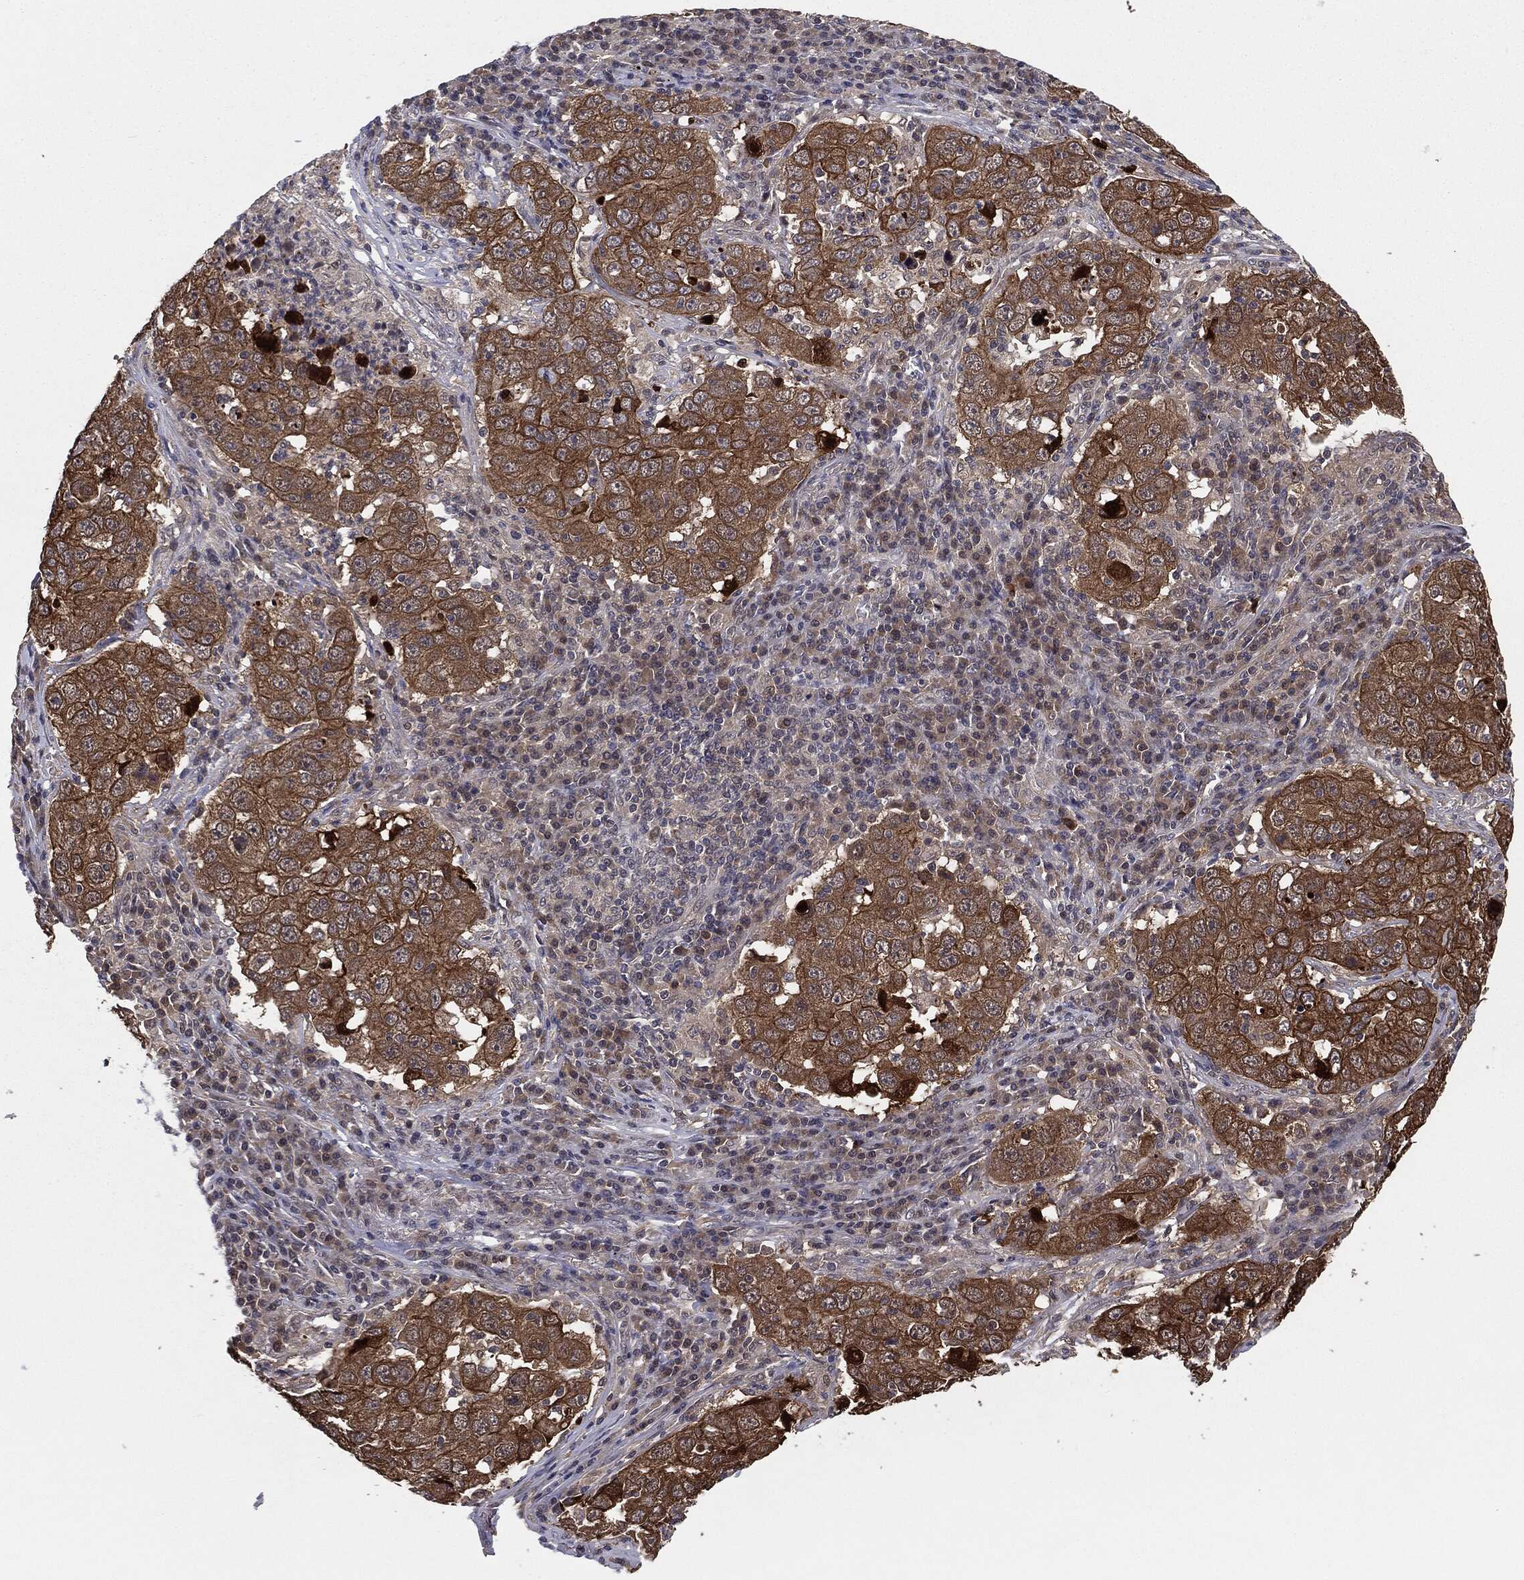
{"staining": {"intensity": "strong", "quantity": ">75%", "location": "cytoplasmic/membranous"}, "tissue": "lung cancer", "cell_type": "Tumor cells", "image_type": "cancer", "snomed": [{"axis": "morphology", "description": "Adenocarcinoma, NOS"}, {"axis": "topography", "description": "Lung"}], "caption": "A micrograph of human lung cancer (adenocarcinoma) stained for a protein shows strong cytoplasmic/membranous brown staining in tumor cells. (IHC, brightfield microscopy, high magnification).", "gene": "KRT7", "patient": {"sex": "male", "age": 73}}